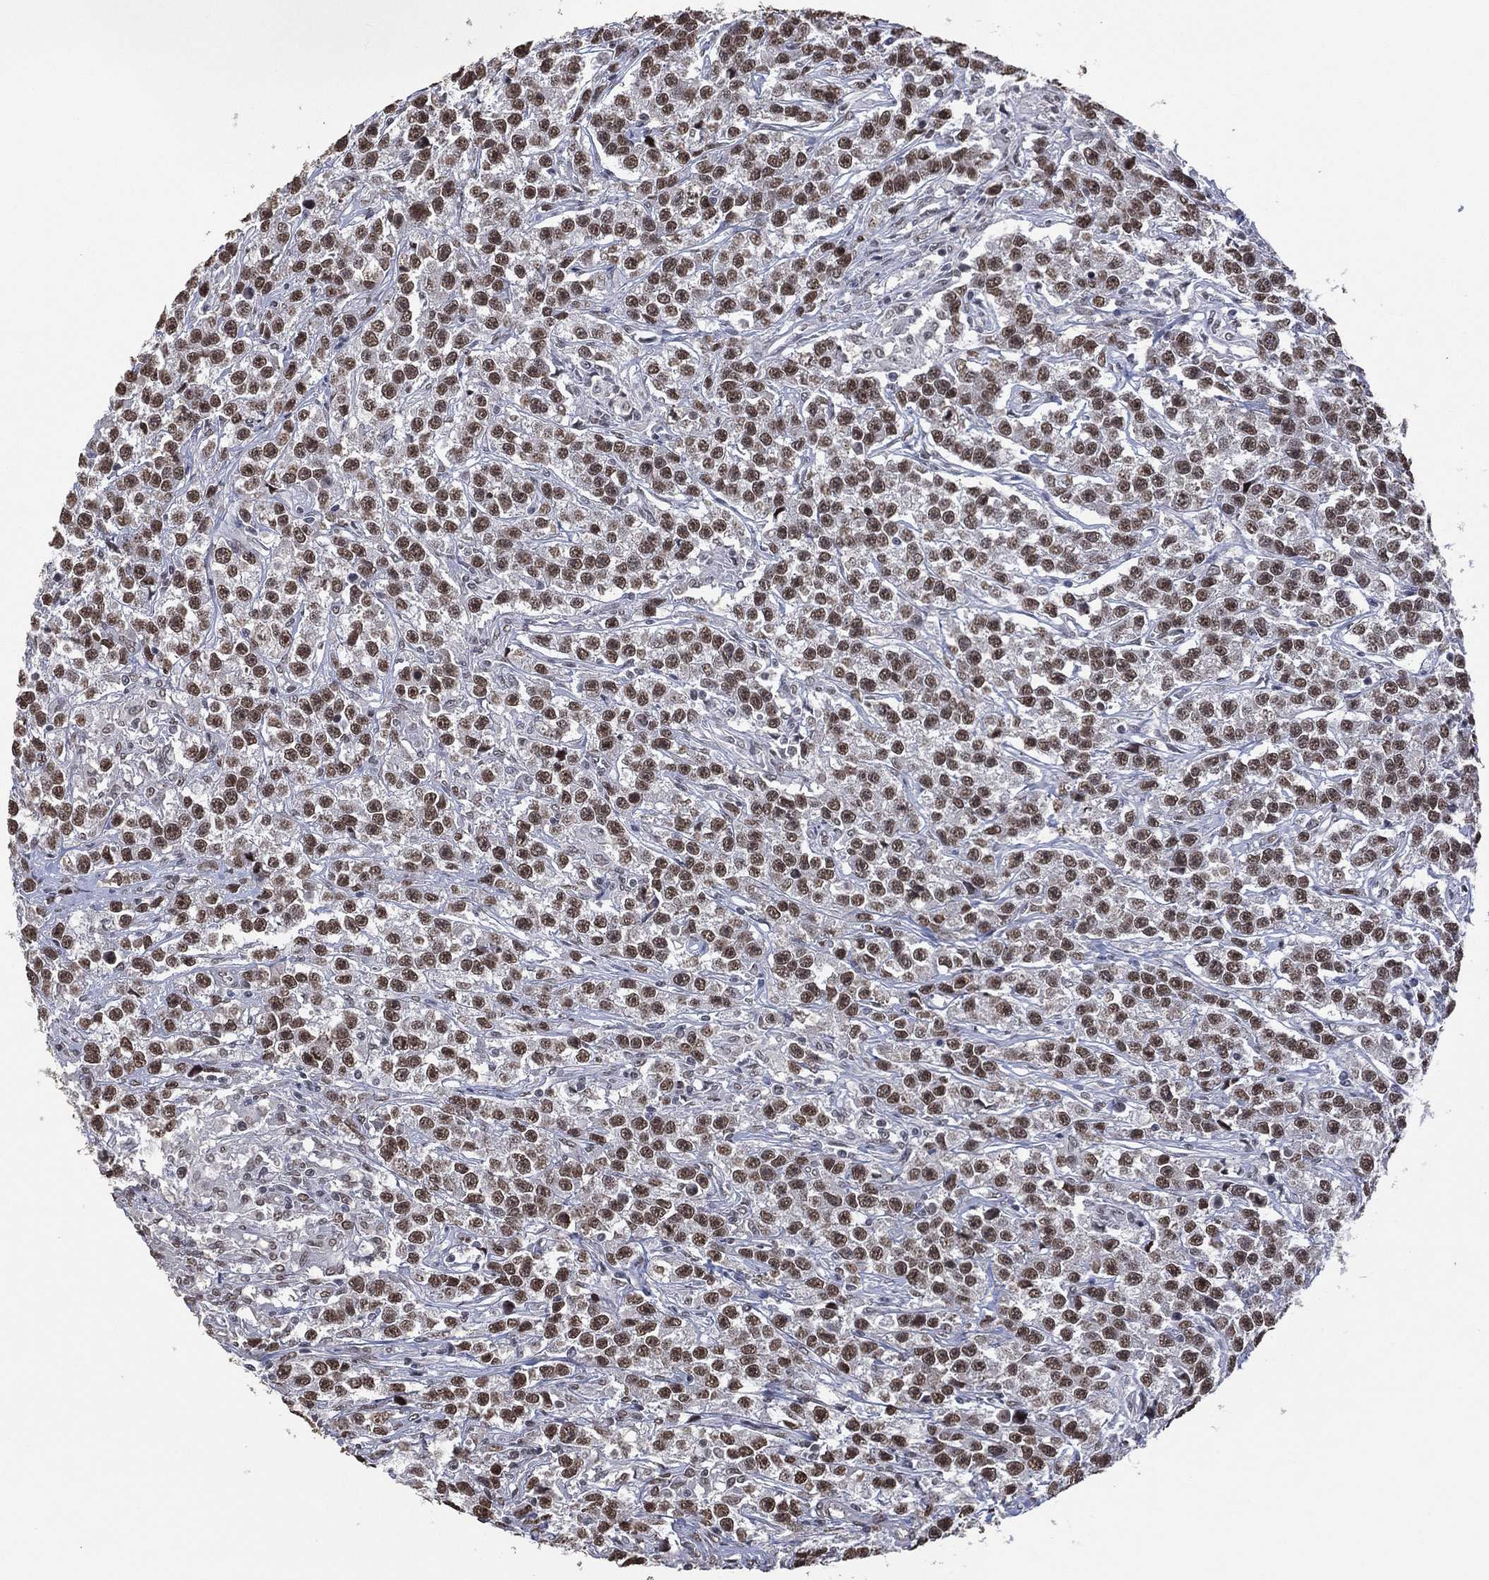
{"staining": {"intensity": "moderate", "quantity": ">75%", "location": "nuclear"}, "tissue": "testis cancer", "cell_type": "Tumor cells", "image_type": "cancer", "snomed": [{"axis": "morphology", "description": "Seminoma, NOS"}, {"axis": "topography", "description": "Testis"}], "caption": "Testis cancer (seminoma) stained for a protein exhibits moderate nuclear positivity in tumor cells. The protein is shown in brown color, while the nuclei are stained blue.", "gene": "EHMT1", "patient": {"sex": "male", "age": 59}}